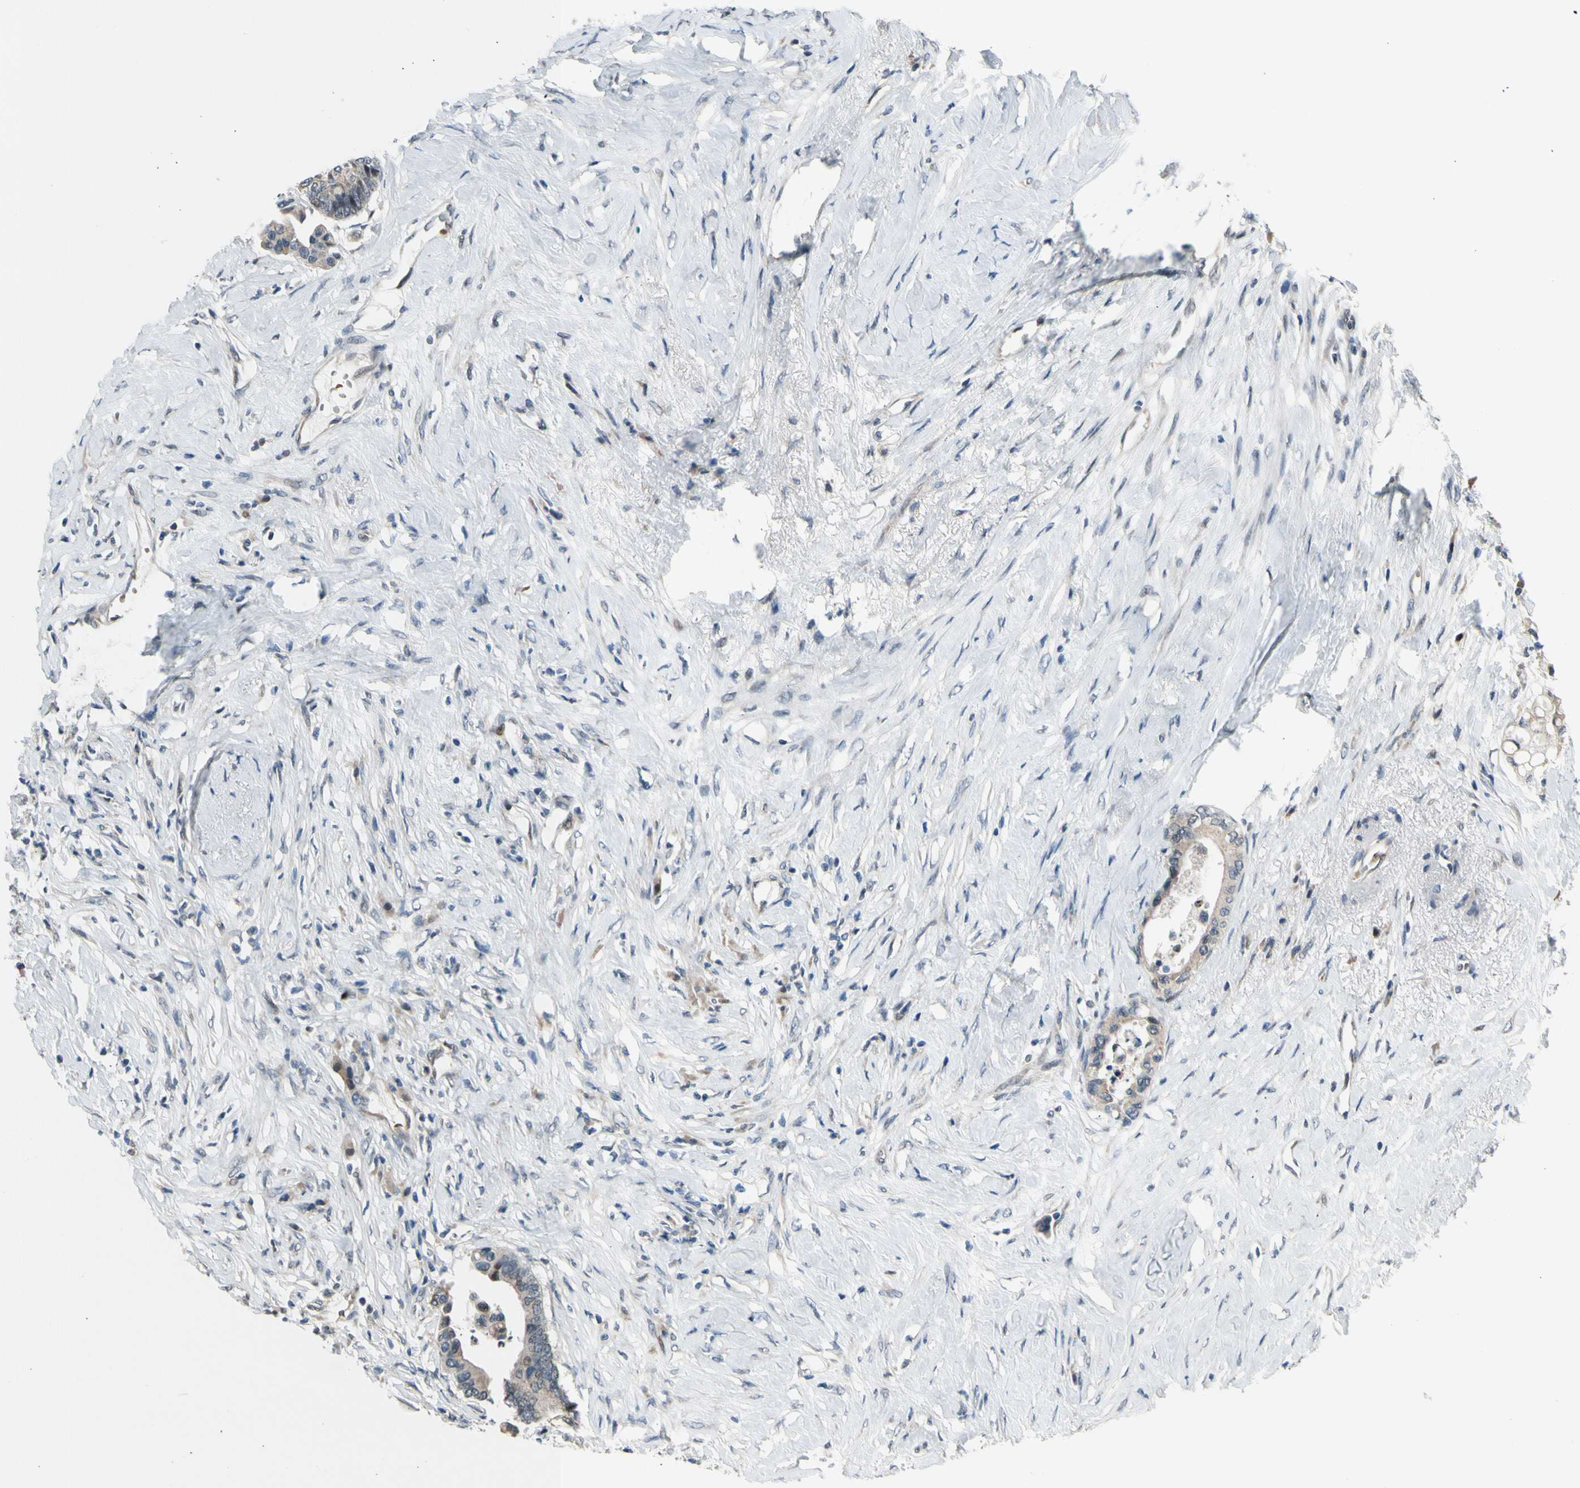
{"staining": {"intensity": "weak", "quantity": ">75%", "location": "cytoplasmic/membranous"}, "tissue": "colorectal cancer", "cell_type": "Tumor cells", "image_type": "cancer", "snomed": [{"axis": "morphology", "description": "Normal tissue, NOS"}, {"axis": "morphology", "description": "Adenocarcinoma, NOS"}, {"axis": "topography", "description": "Colon"}], "caption": "Human colorectal cancer (adenocarcinoma) stained with a brown dye demonstrates weak cytoplasmic/membranous positive expression in approximately >75% of tumor cells.", "gene": "ZNF184", "patient": {"sex": "male", "age": 82}}